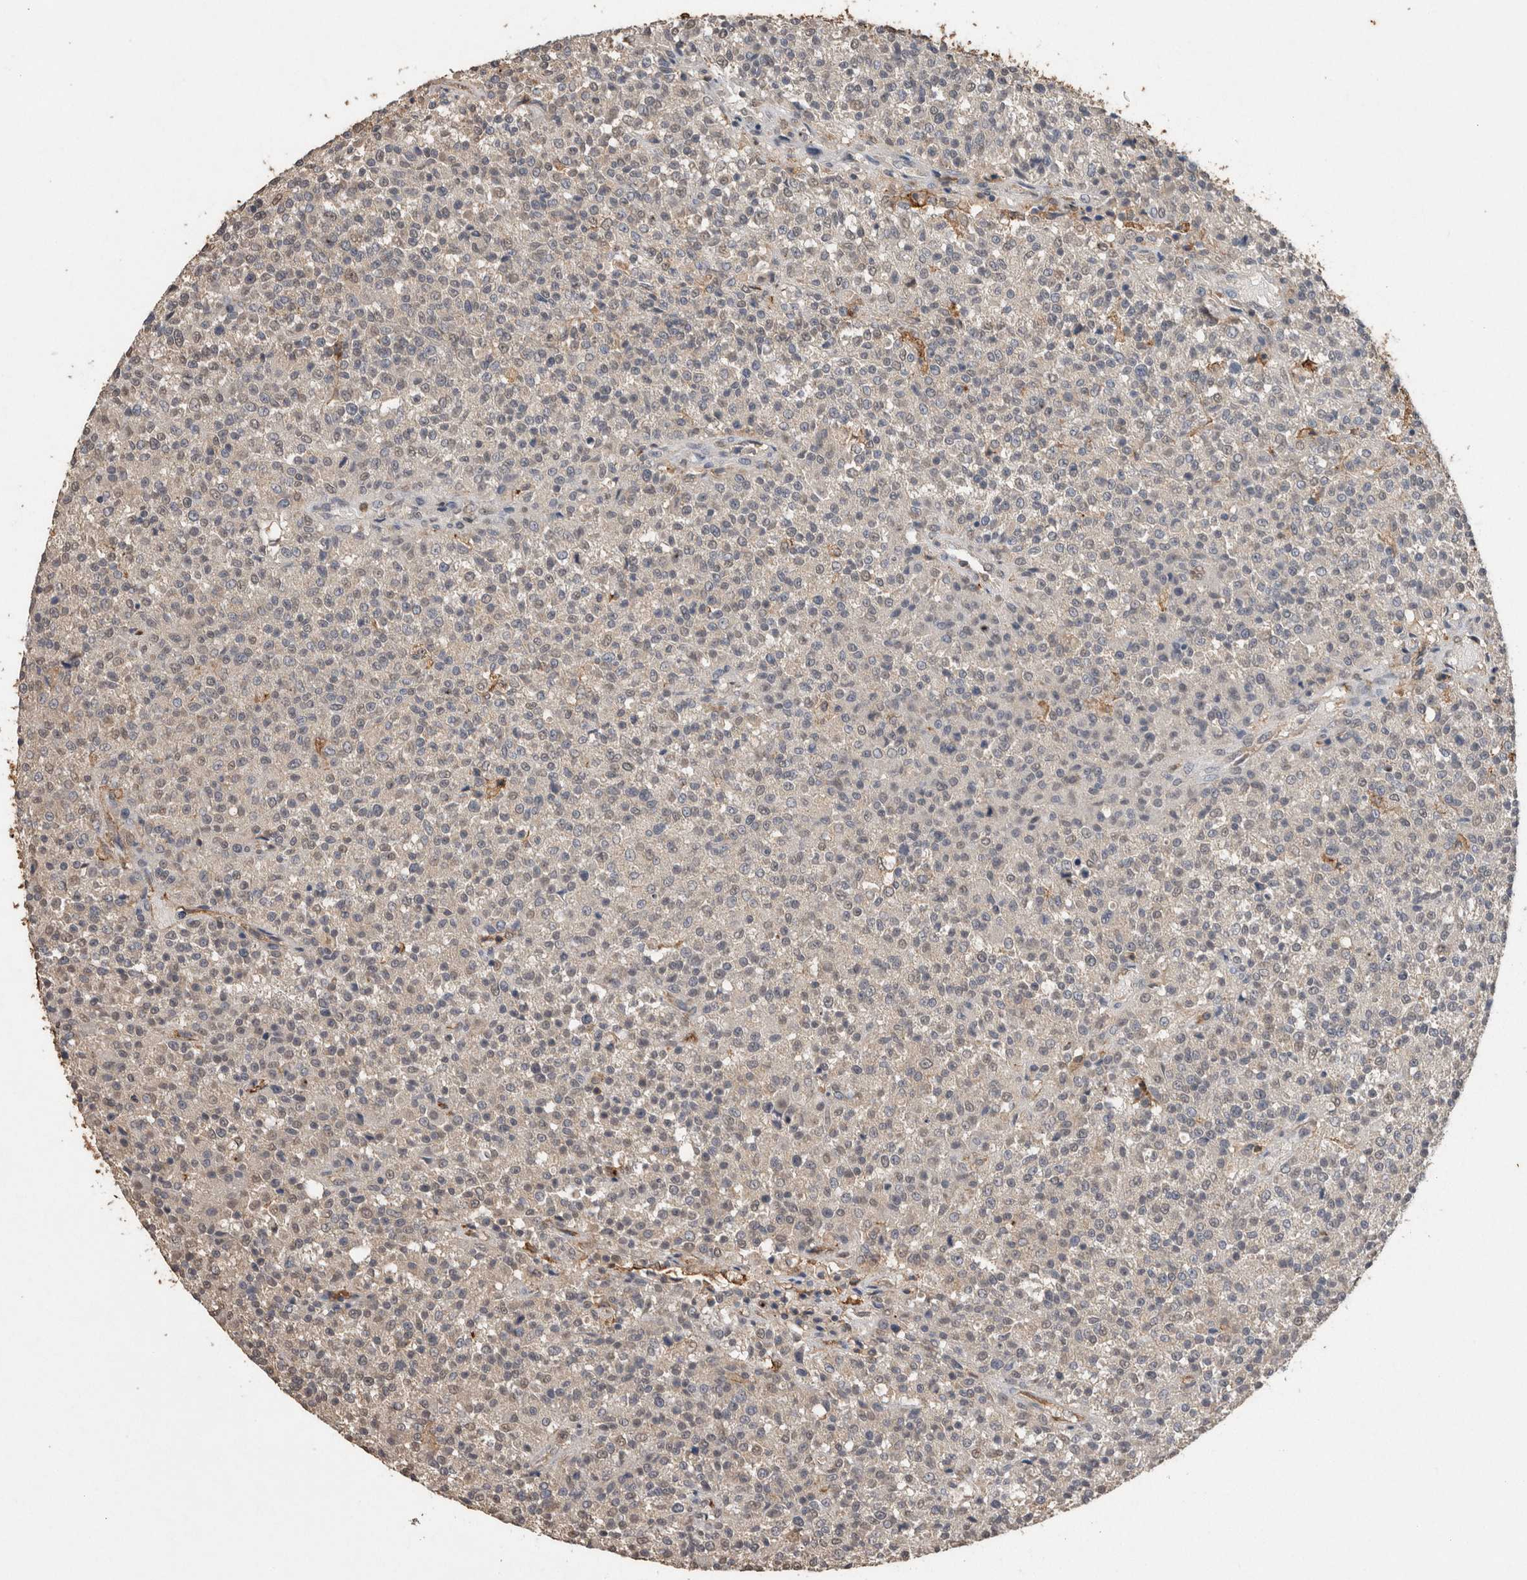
{"staining": {"intensity": "negative", "quantity": "none", "location": "none"}, "tissue": "testis cancer", "cell_type": "Tumor cells", "image_type": "cancer", "snomed": [{"axis": "morphology", "description": "Seminoma, NOS"}, {"axis": "topography", "description": "Testis"}], "caption": "DAB immunohistochemical staining of testis cancer (seminoma) demonstrates no significant expression in tumor cells.", "gene": "S100A10", "patient": {"sex": "male", "age": 59}}